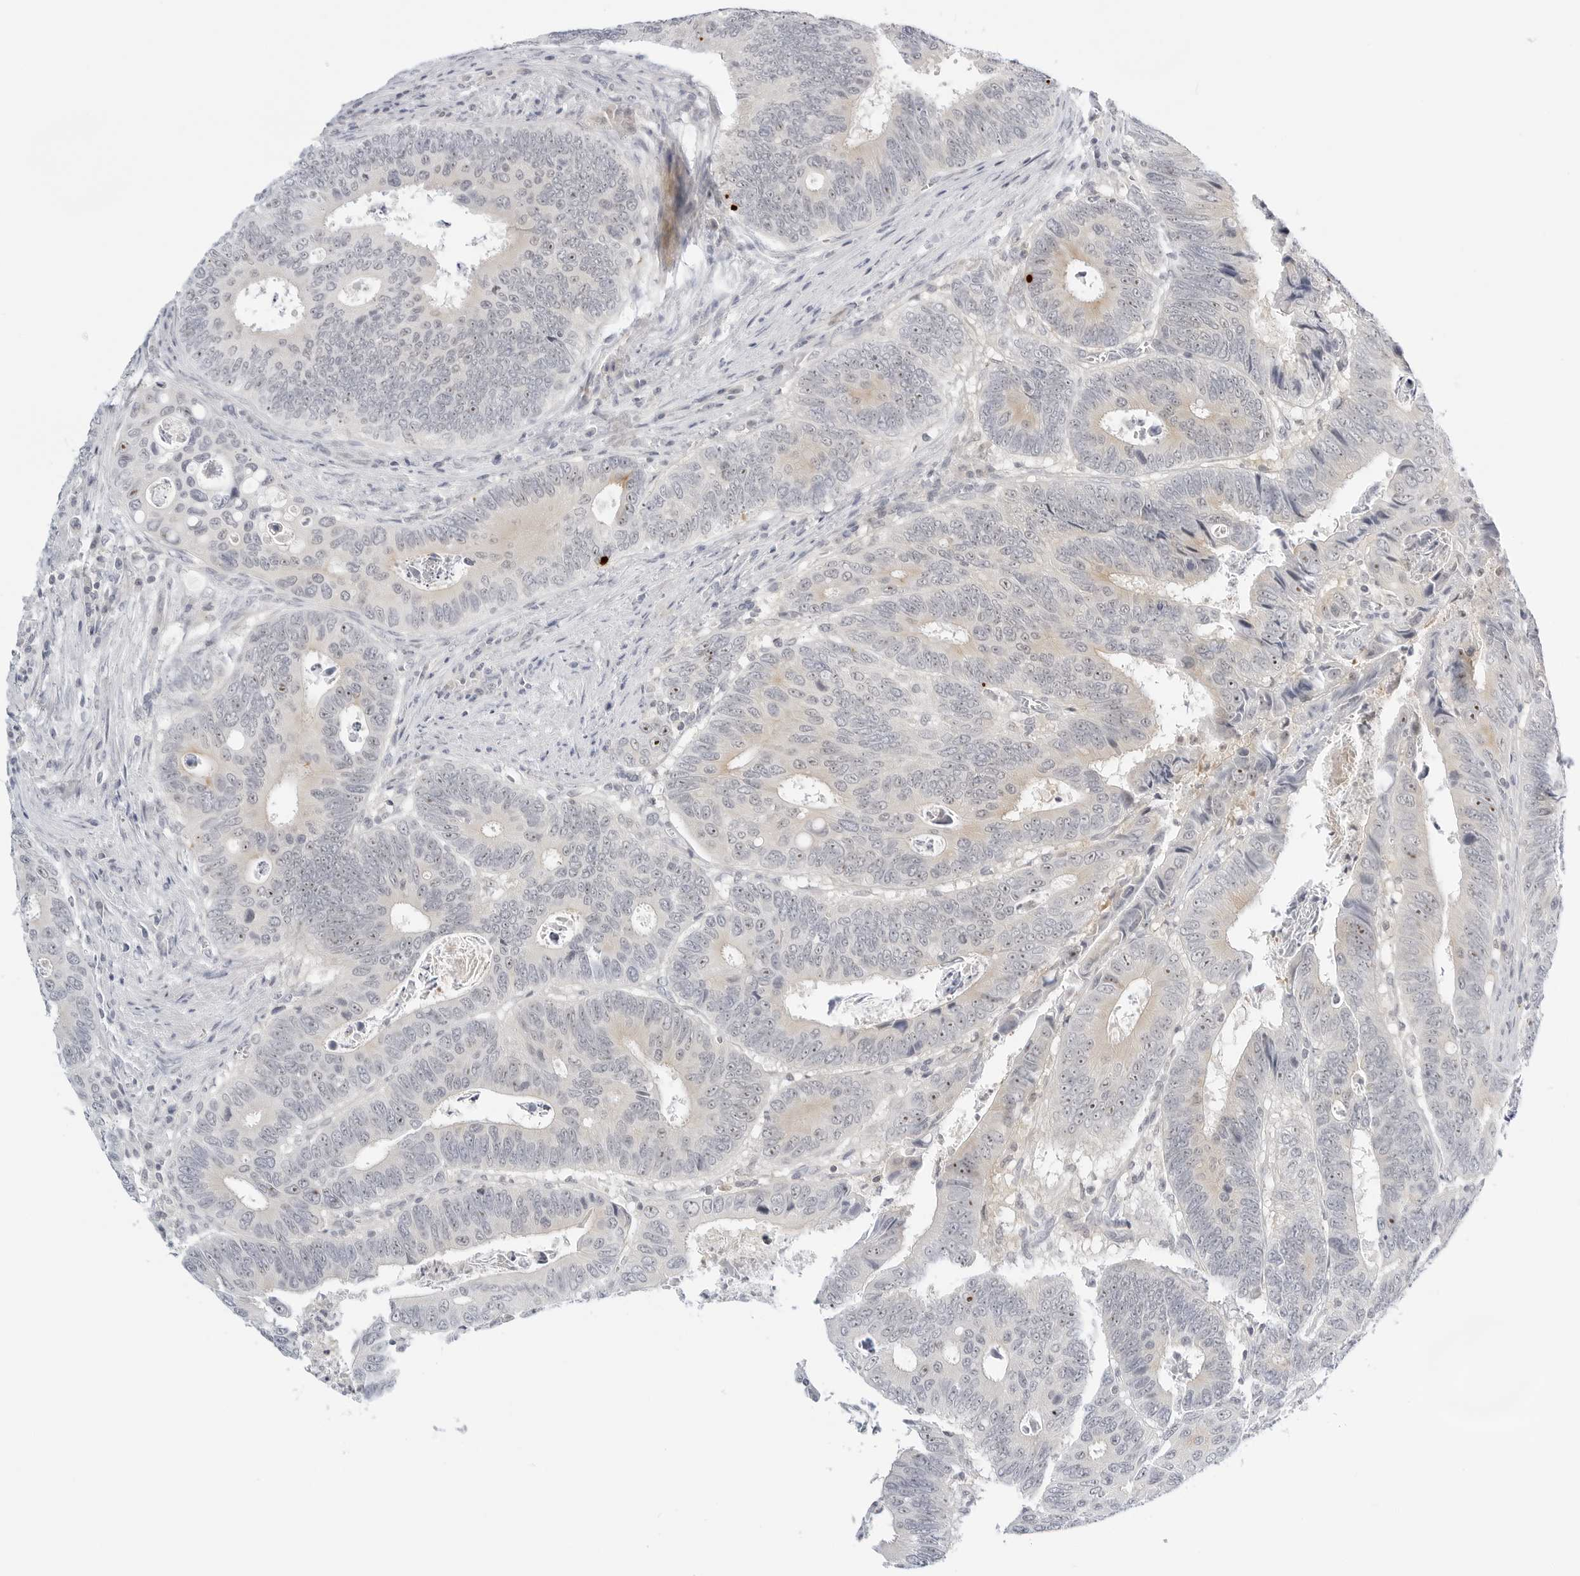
{"staining": {"intensity": "weak", "quantity": "25%-75%", "location": "cytoplasmic/membranous"}, "tissue": "colorectal cancer", "cell_type": "Tumor cells", "image_type": "cancer", "snomed": [{"axis": "morphology", "description": "Adenocarcinoma, NOS"}, {"axis": "topography", "description": "Colon"}], "caption": "Protein expression analysis of colorectal cancer exhibits weak cytoplasmic/membranous expression in about 25%-75% of tumor cells. (brown staining indicates protein expression, while blue staining denotes nuclei).", "gene": "MAP2K5", "patient": {"sex": "male", "age": 72}}